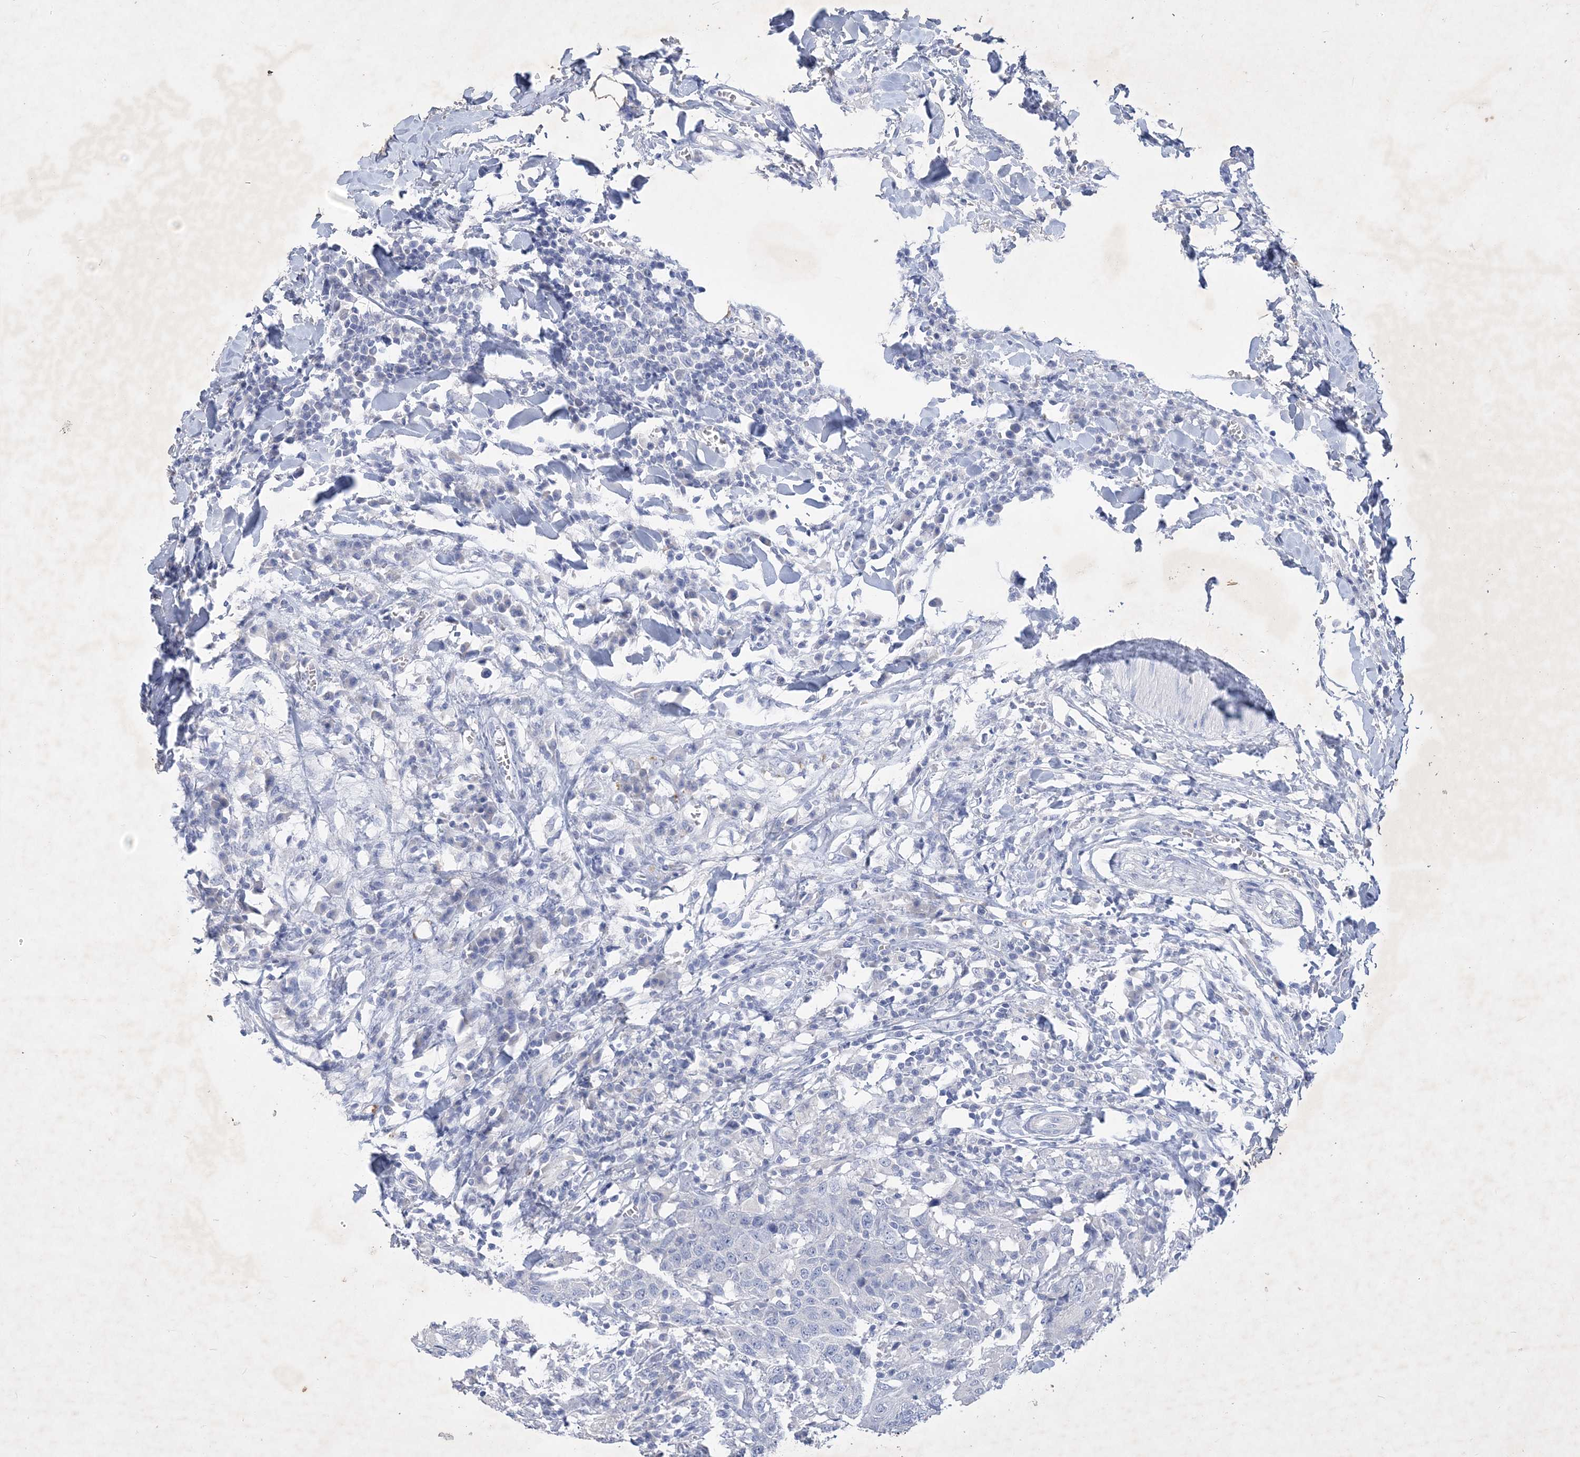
{"staining": {"intensity": "negative", "quantity": "none", "location": "none"}, "tissue": "head and neck cancer", "cell_type": "Tumor cells", "image_type": "cancer", "snomed": [{"axis": "morphology", "description": "Squamous cell carcinoma, NOS"}, {"axis": "topography", "description": "Head-Neck"}], "caption": "Head and neck cancer (squamous cell carcinoma) was stained to show a protein in brown. There is no significant positivity in tumor cells.", "gene": "COPS8", "patient": {"sex": "male", "age": 66}}